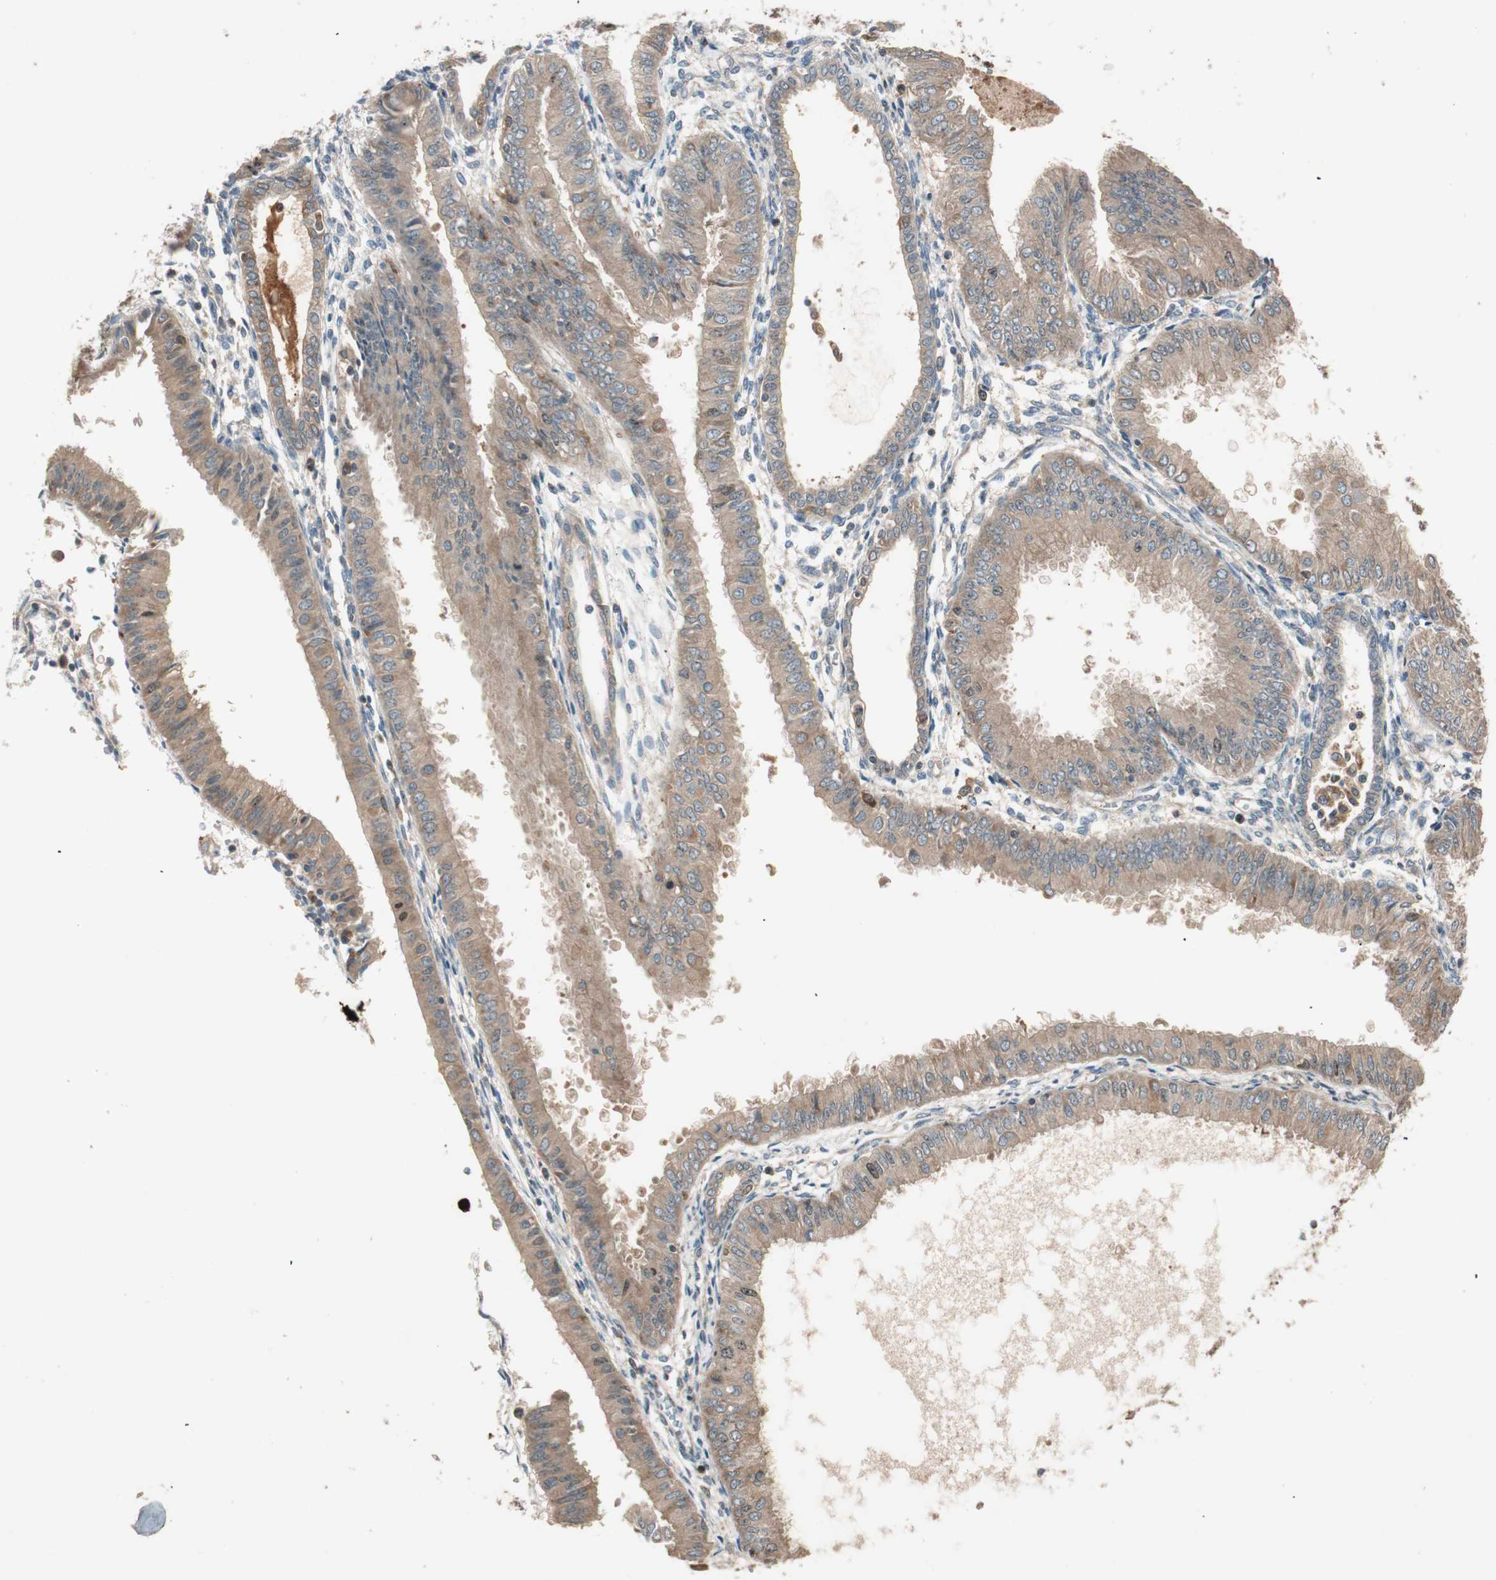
{"staining": {"intensity": "weak", "quantity": ">75%", "location": "cytoplasmic/membranous"}, "tissue": "endometrial cancer", "cell_type": "Tumor cells", "image_type": "cancer", "snomed": [{"axis": "morphology", "description": "Adenocarcinoma, NOS"}, {"axis": "topography", "description": "Endometrium"}], "caption": "Immunohistochemistry photomicrograph of endometrial adenocarcinoma stained for a protein (brown), which exhibits low levels of weak cytoplasmic/membranous positivity in about >75% of tumor cells.", "gene": "ATP6AP2", "patient": {"sex": "female", "age": 53}}